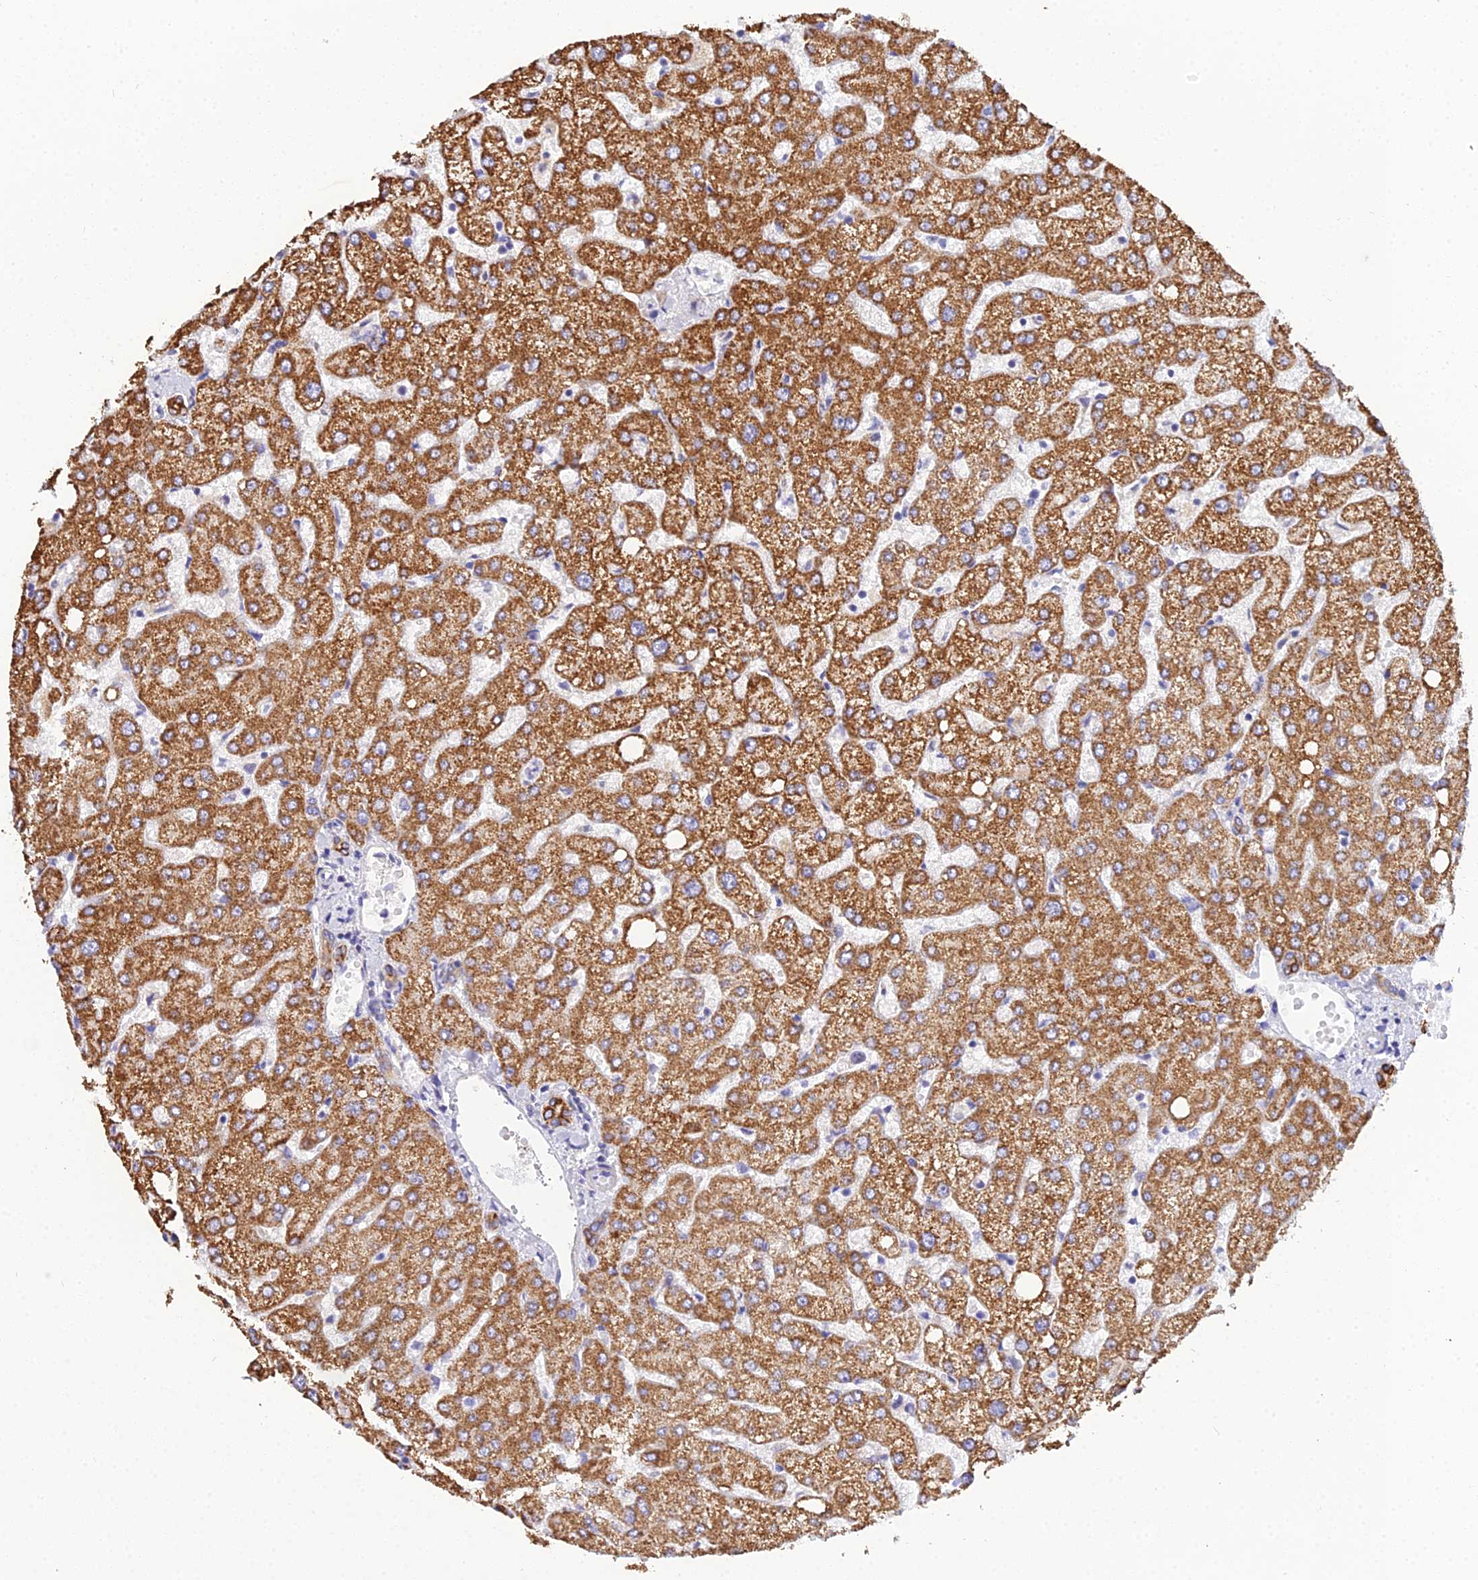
{"staining": {"intensity": "strong", "quantity": ">75%", "location": "cytoplasmic/membranous"}, "tissue": "liver", "cell_type": "Cholangiocytes", "image_type": "normal", "snomed": [{"axis": "morphology", "description": "Normal tissue, NOS"}, {"axis": "topography", "description": "Liver"}], "caption": "Strong cytoplasmic/membranous expression is present in about >75% of cholangiocytes in unremarkable liver. The staining was performed using DAB to visualize the protein expression in brown, while the nuclei were stained in blue with hematoxylin (Magnification: 20x).", "gene": "ZXDA", "patient": {"sex": "female", "age": 54}}